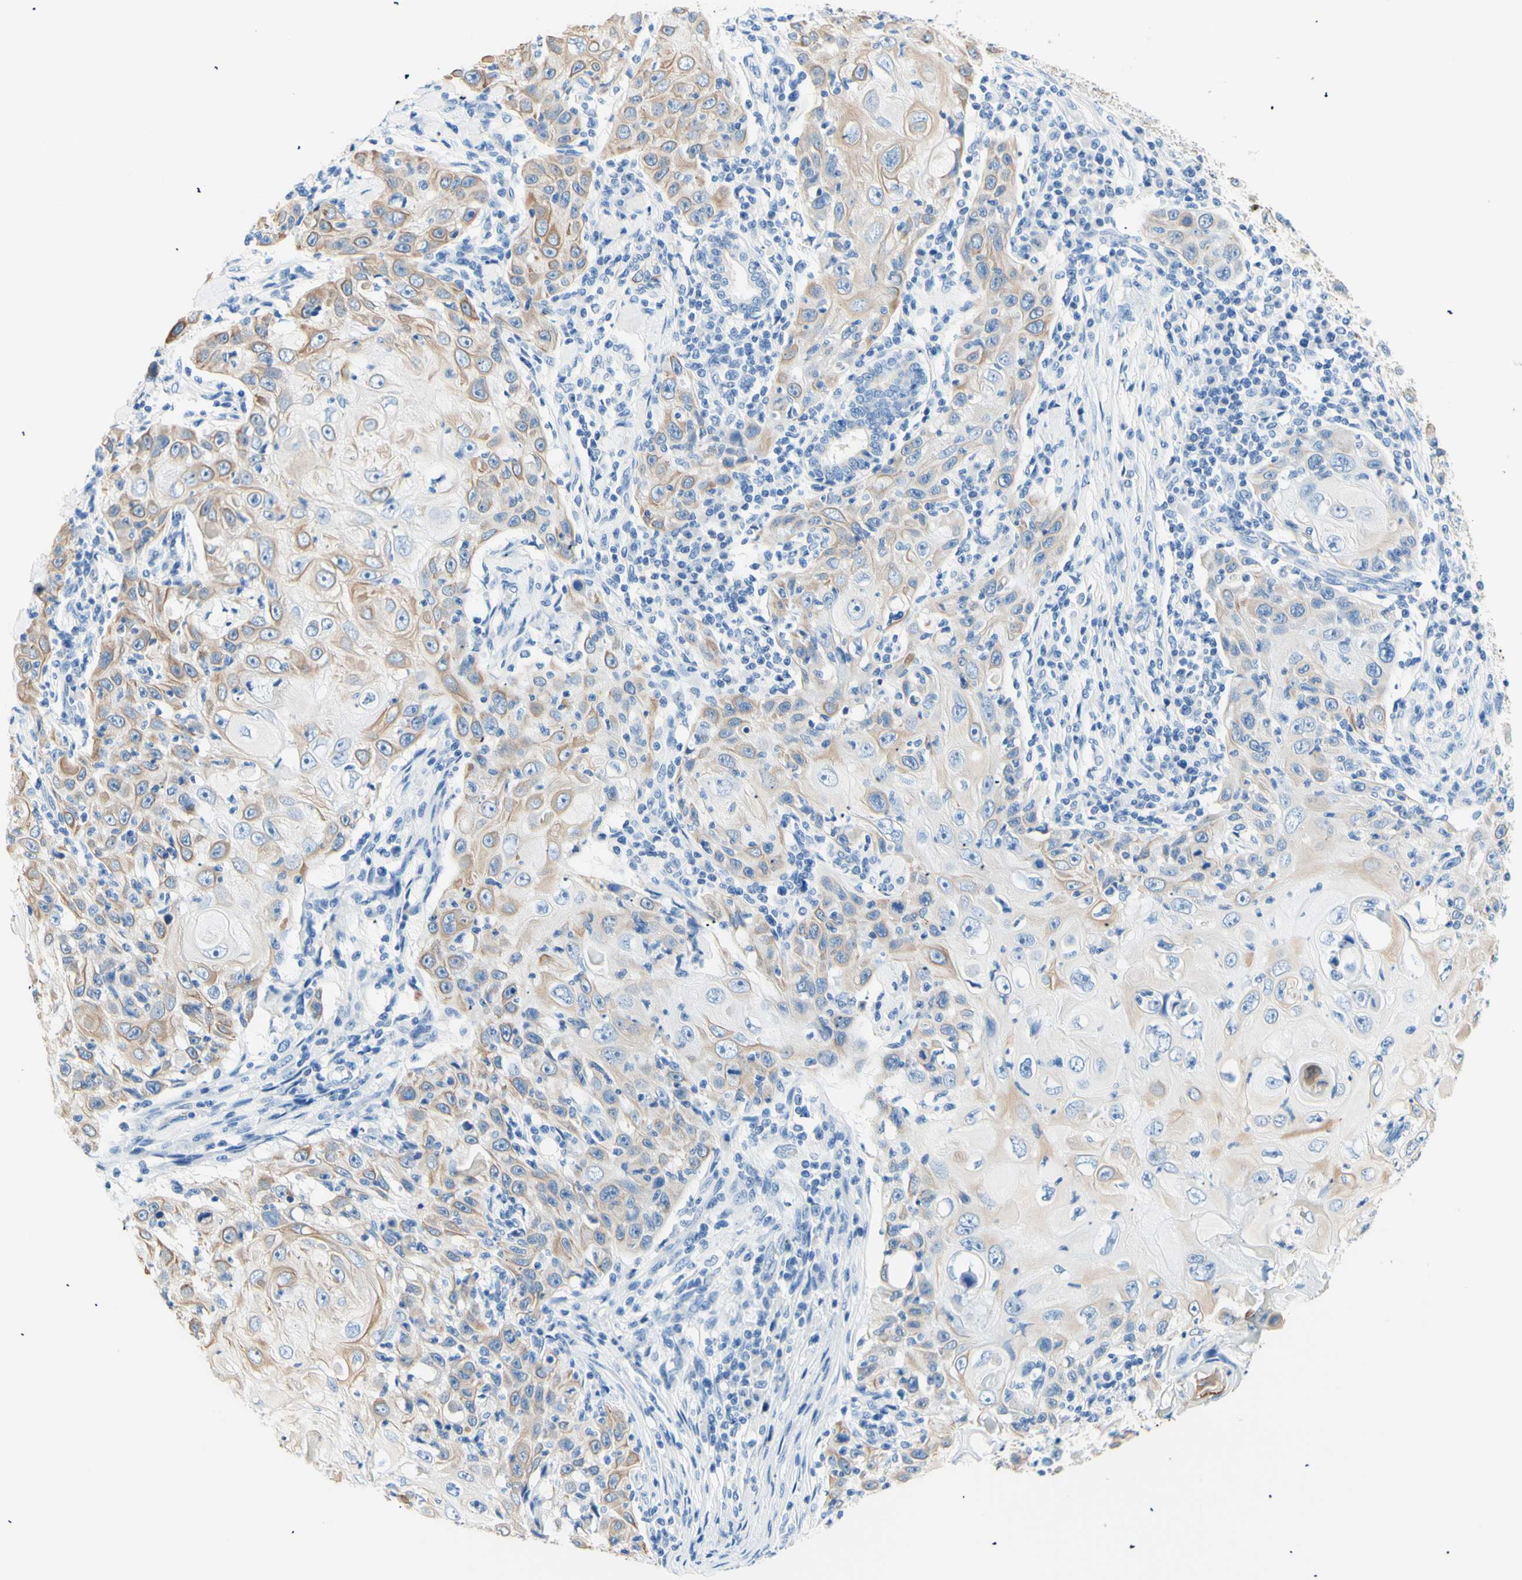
{"staining": {"intensity": "weak", "quantity": "25%-75%", "location": "cytoplasmic/membranous"}, "tissue": "skin cancer", "cell_type": "Tumor cells", "image_type": "cancer", "snomed": [{"axis": "morphology", "description": "Squamous cell carcinoma, NOS"}, {"axis": "topography", "description": "Skin"}], "caption": "Tumor cells demonstrate low levels of weak cytoplasmic/membranous positivity in about 25%-75% of cells in skin cancer (squamous cell carcinoma).", "gene": "HPCA", "patient": {"sex": "female", "age": 88}}